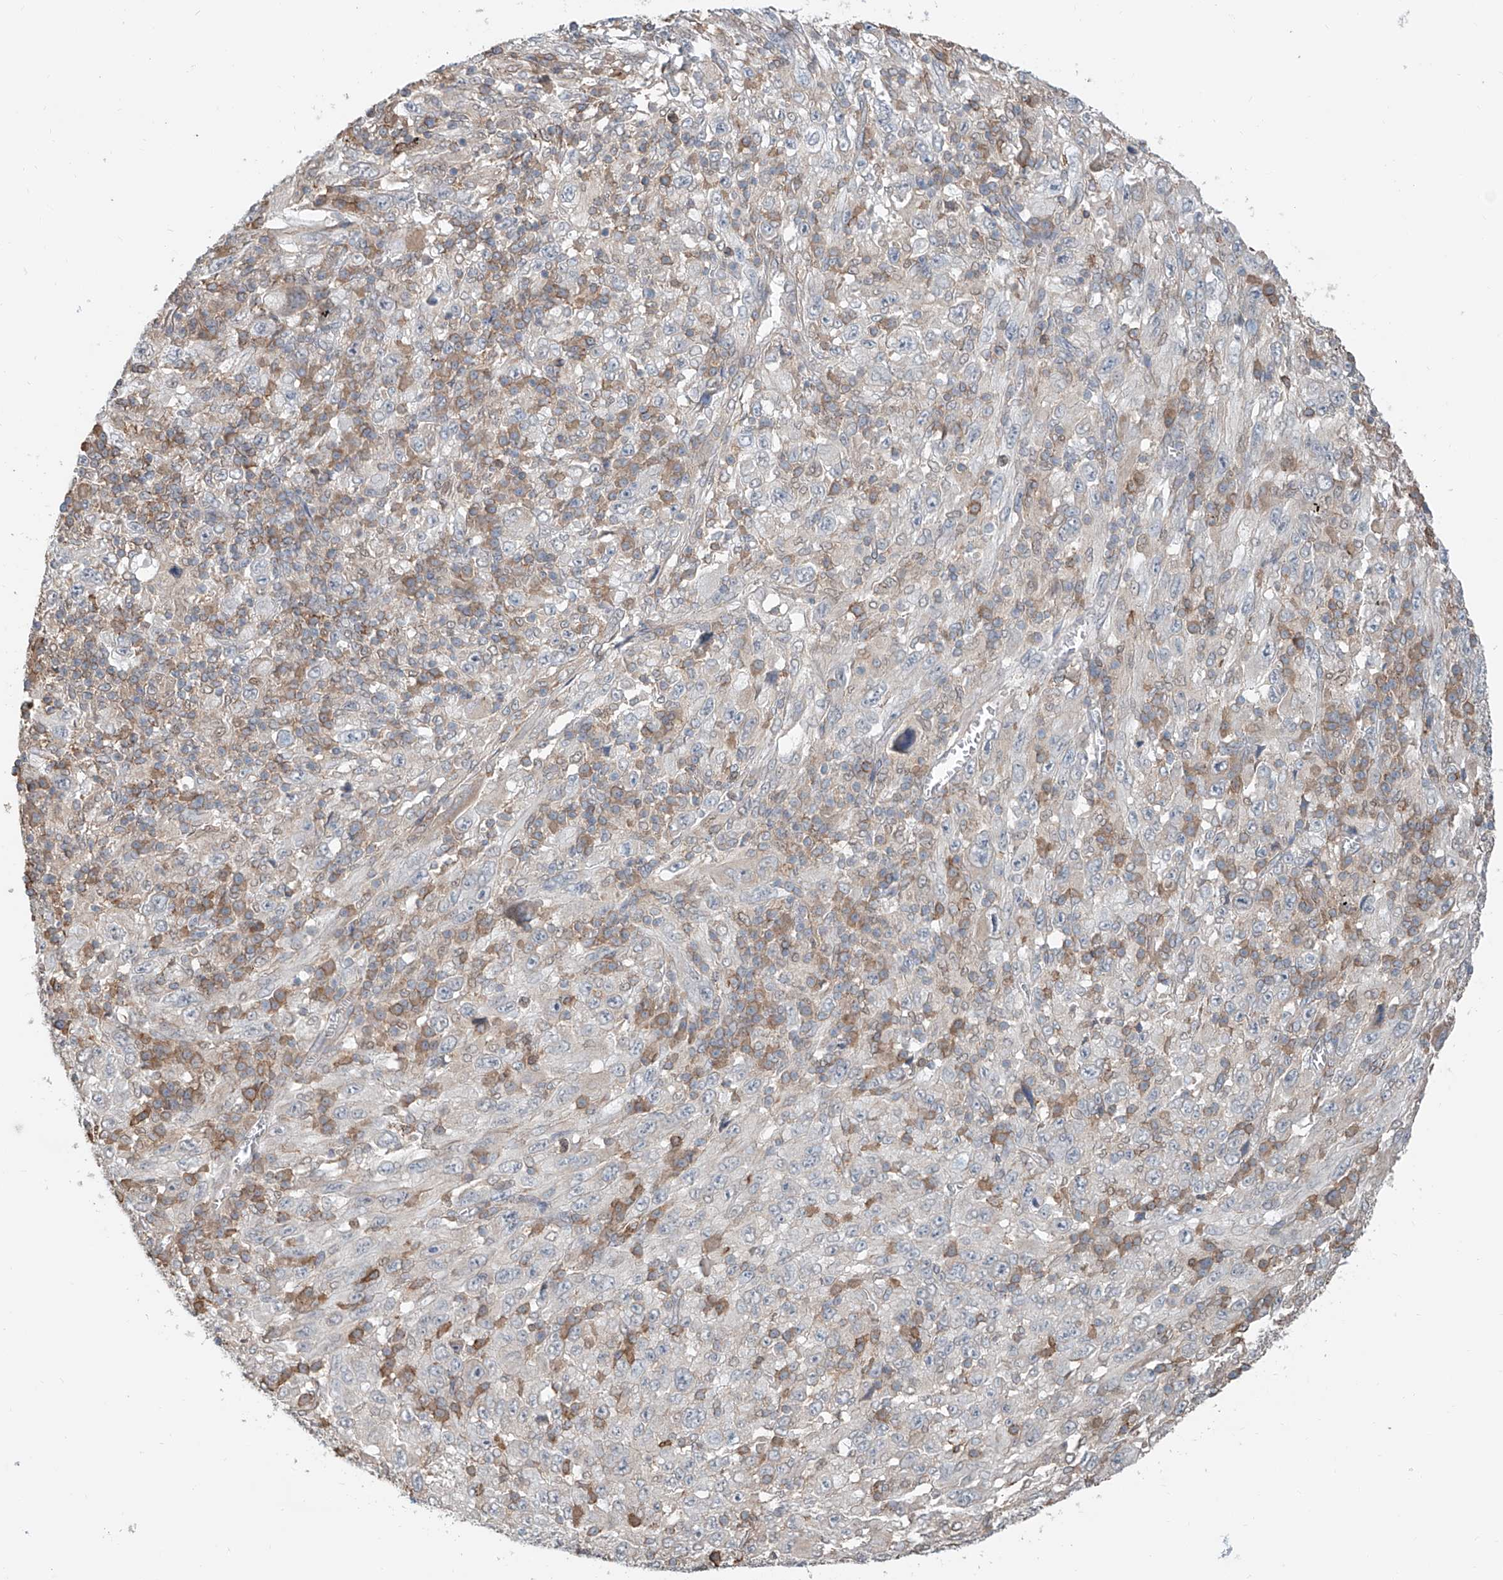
{"staining": {"intensity": "negative", "quantity": "none", "location": "none"}, "tissue": "melanoma", "cell_type": "Tumor cells", "image_type": "cancer", "snomed": [{"axis": "morphology", "description": "Malignant melanoma, Metastatic site"}, {"axis": "topography", "description": "Skin"}], "caption": "A photomicrograph of melanoma stained for a protein displays no brown staining in tumor cells. (DAB (3,3'-diaminobenzidine) IHC with hematoxylin counter stain).", "gene": "KCNK10", "patient": {"sex": "female", "age": 56}}